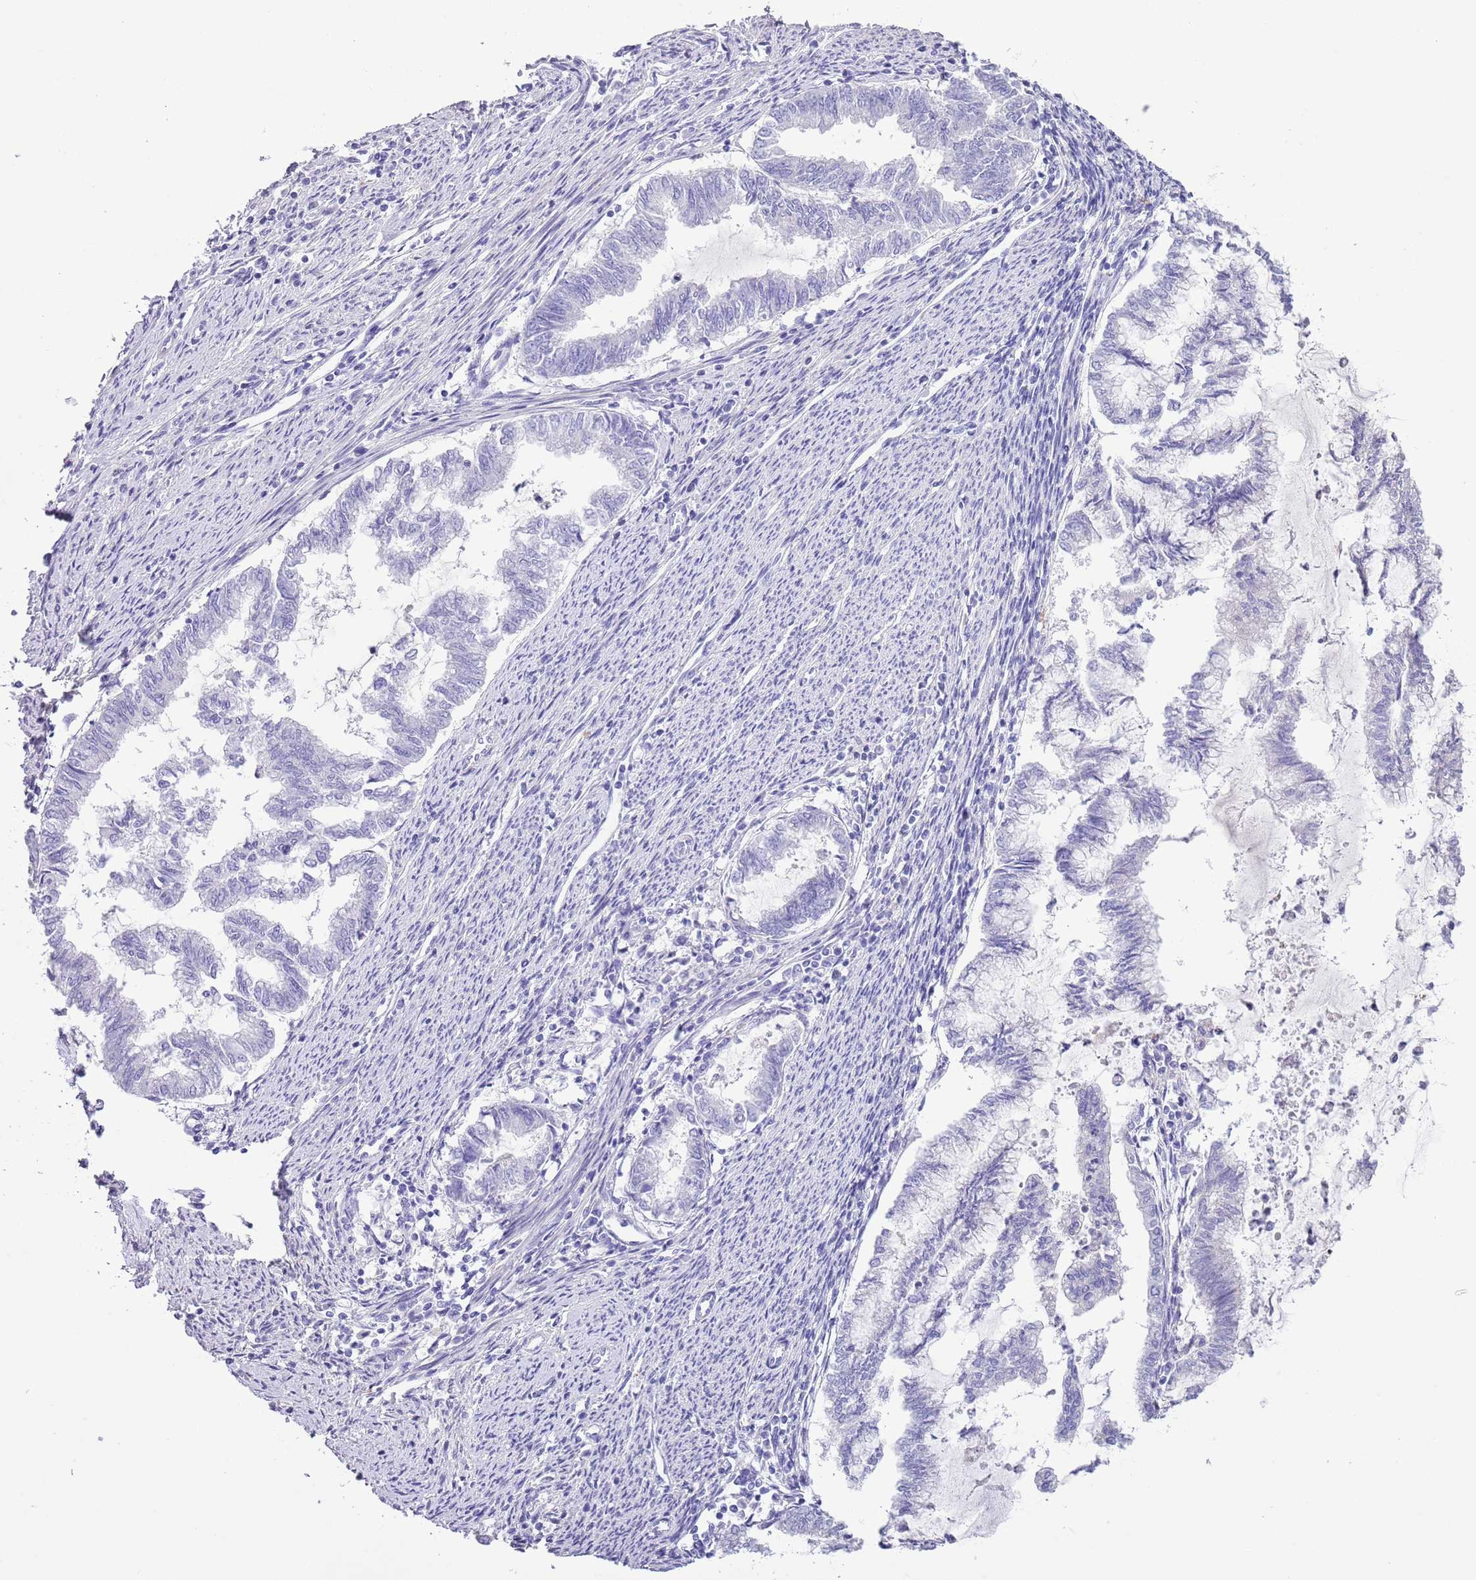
{"staining": {"intensity": "negative", "quantity": "none", "location": "none"}, "tissue": "endometrial cancer", "cell_type": "Tumor cells", "image_type": "cancer", "snomed": [{"axis": "morphology", "description": "Adenocarcinoma, NOS"}, {"axis": "topography", "description": "Endometrium"}], "caption": "This is an immunohistochemistry (IHC) histopathology image of human endometrial cancer. There is no expression in tumor cells.", "gene": "ABHD17C", "patient": {"sex": "female", "age": 79}}